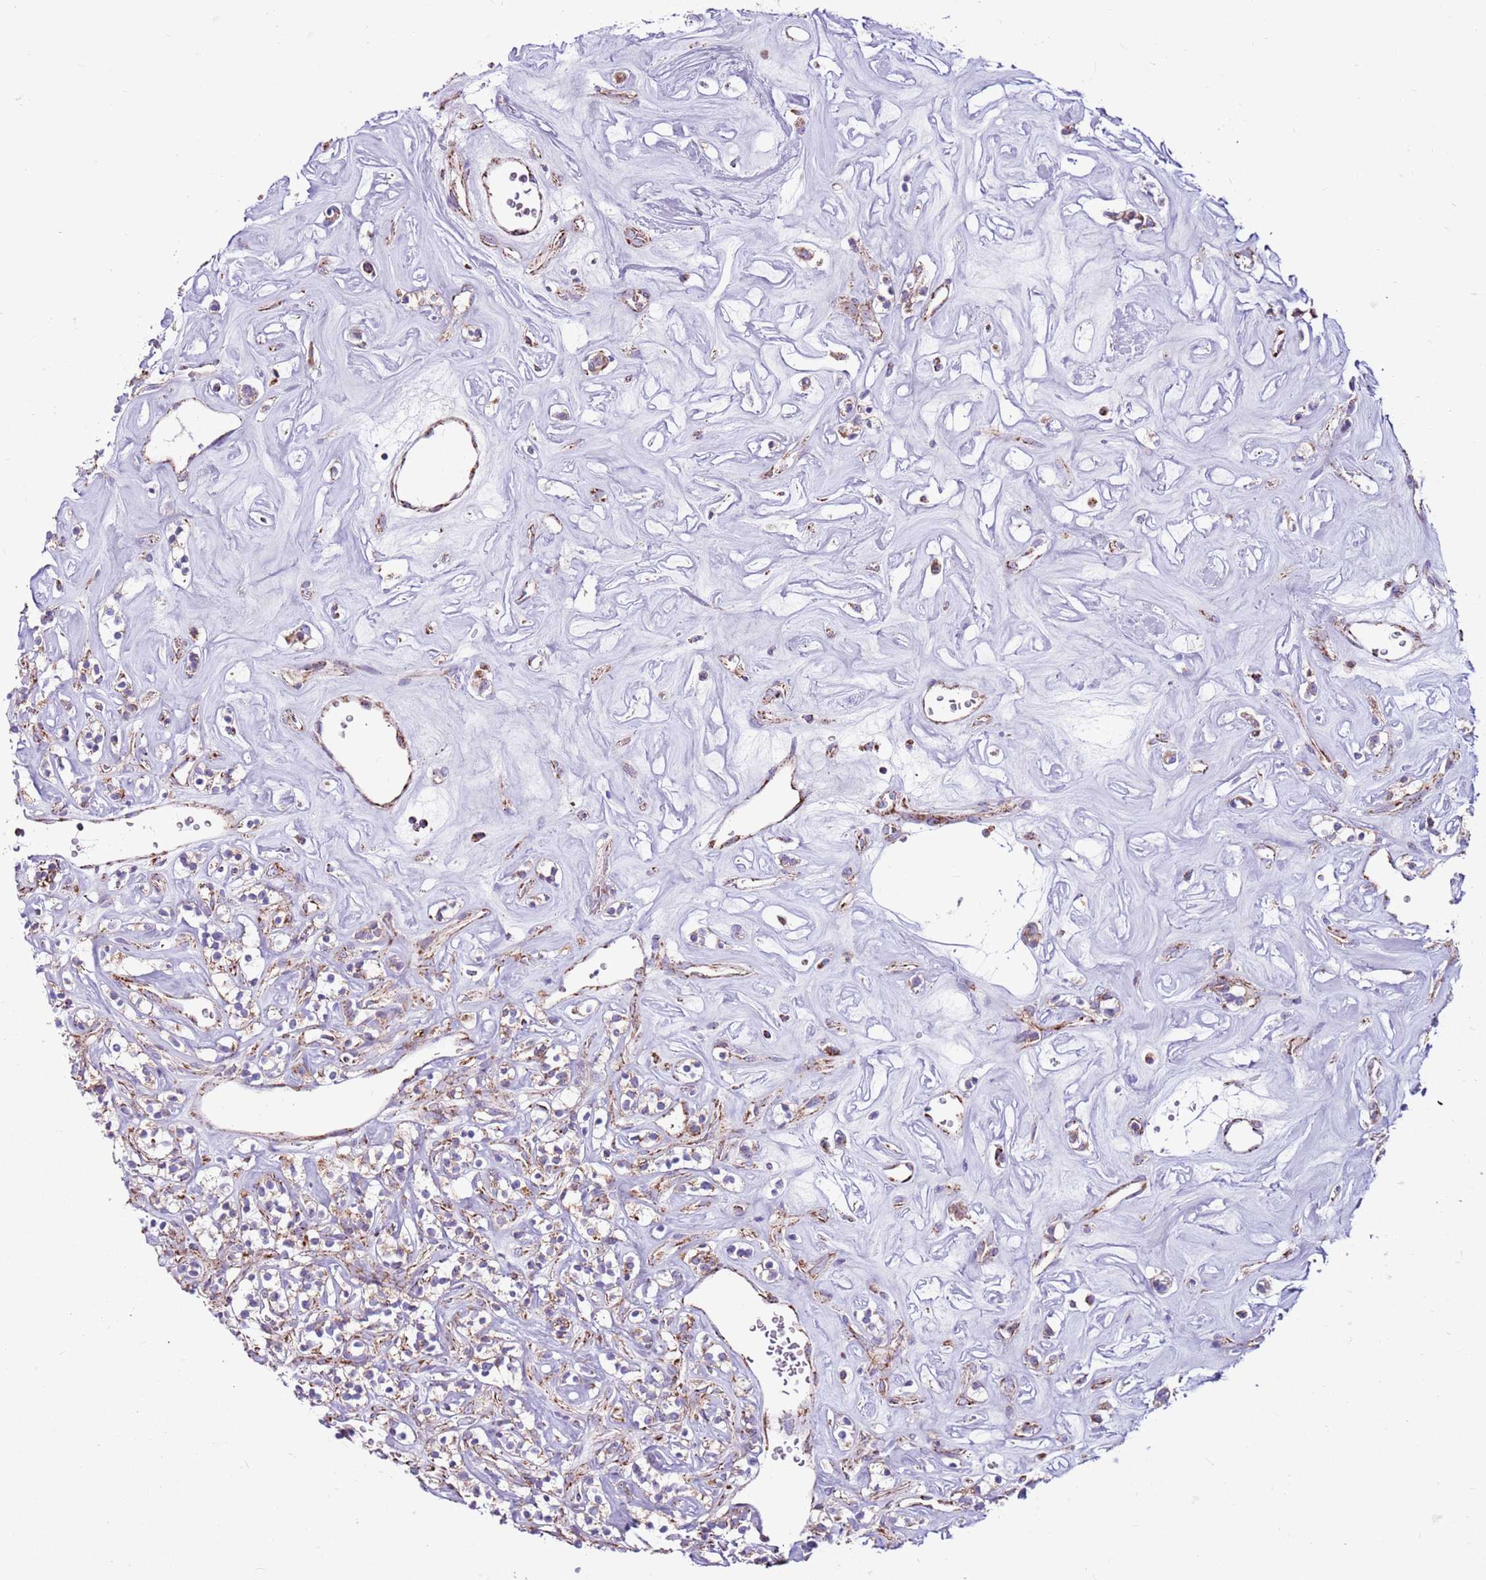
{"staining": {"intensity": "weak", "quantity": "25%-75%", "location": "cytoplasmic/membranous"}, "tissue": "renal cancer", "cell_type": "Tumor cells", "image_type": "cancer", "snomed": [{"axis": "morphology", "description": "Adenocarcinoma, NOS"}, {"axis": "topography", "description": "Kidney"}], "caption": "Immunohistochemical staining of renal cancer (adenocarcinoma) reveals weak cytoplasmic/membranous protein positivity in approximately 25%-75% of tumor cells.", "gene": "HECTD4", "patient": {"sex": "male", "age": 77}}